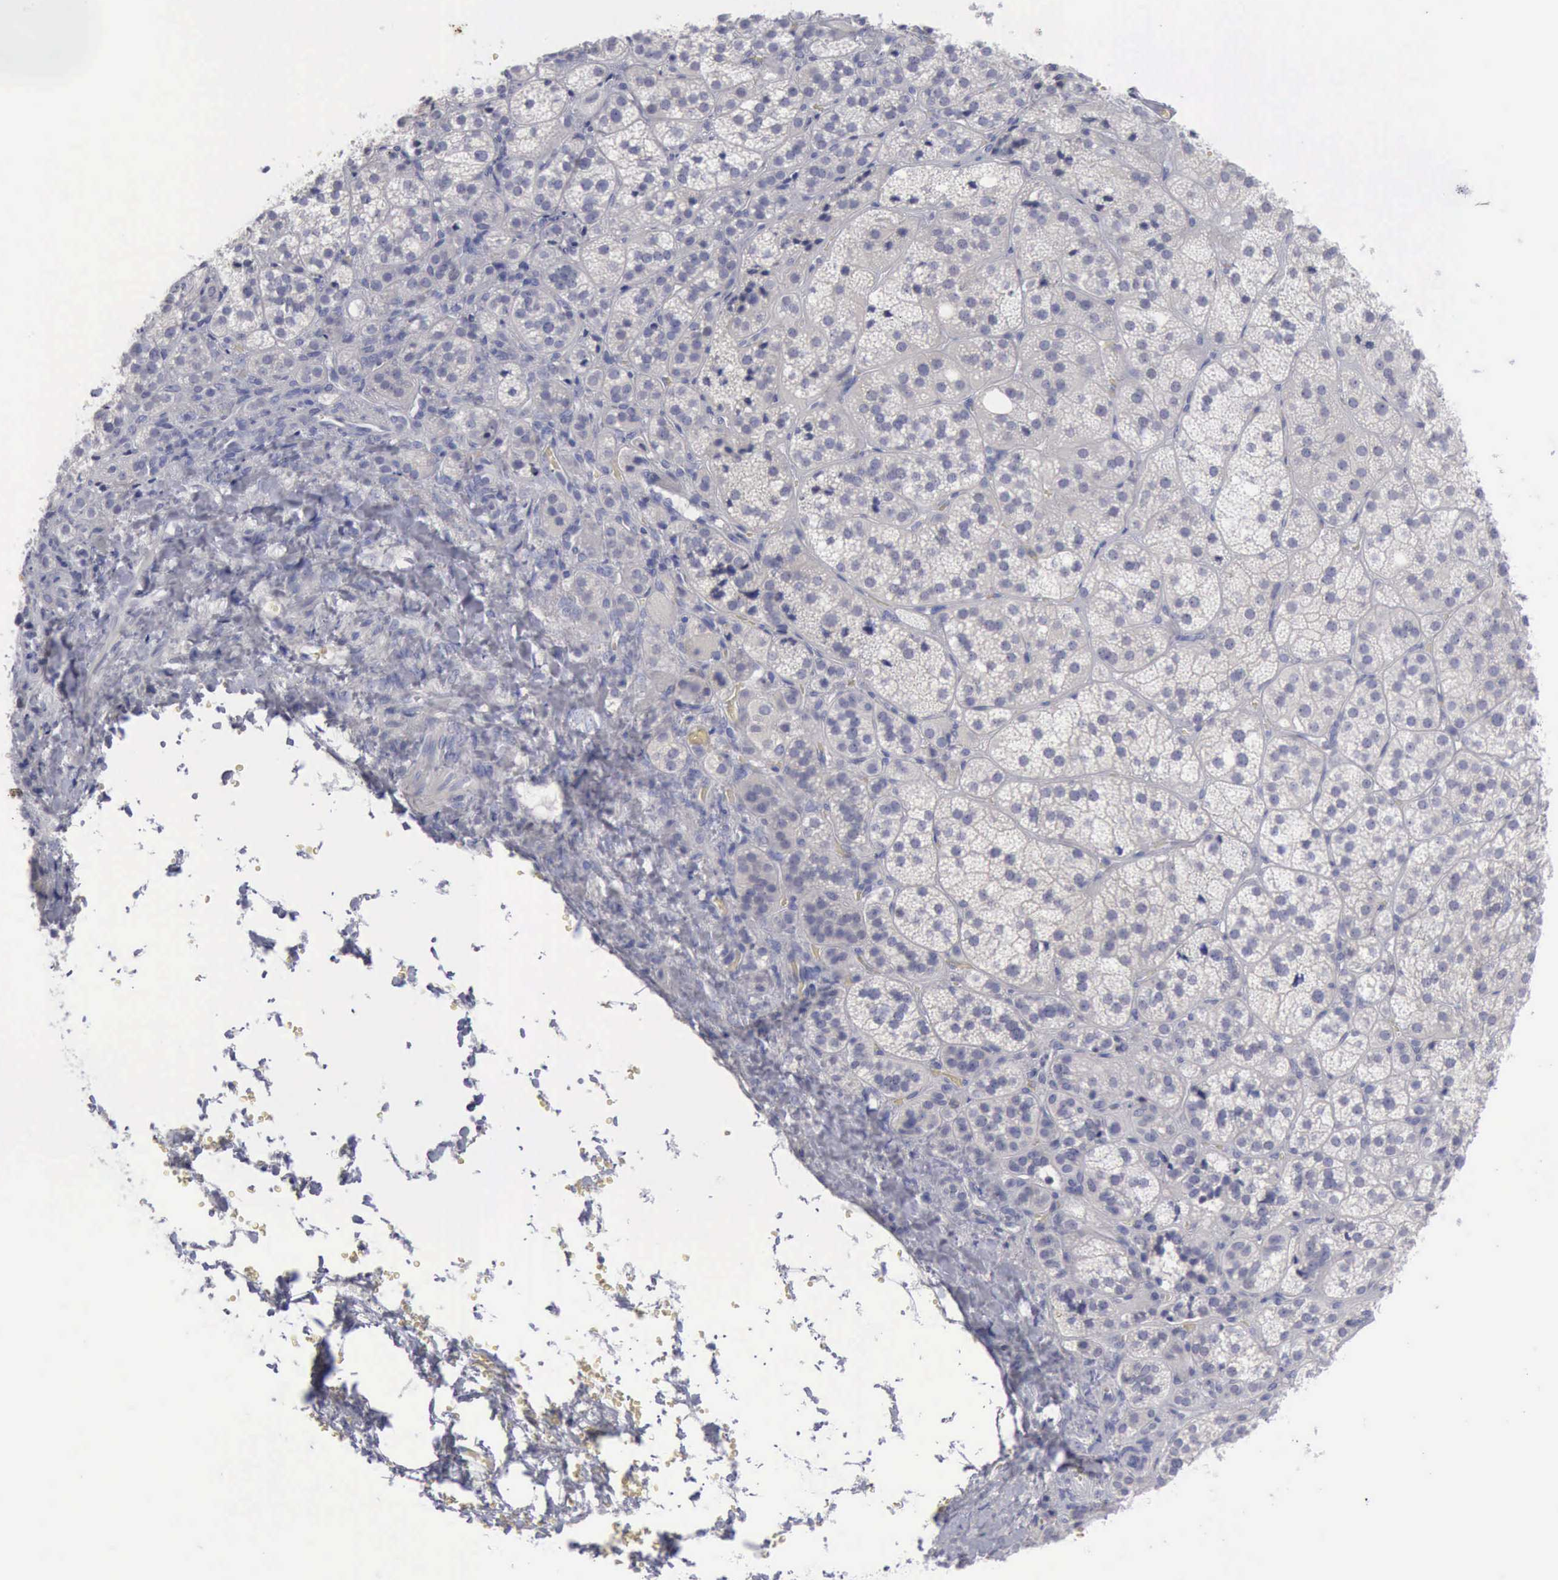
{"staining": {"intensity": "negative", "quantity": "none", "location": "none"}, "tissue": "adrenal gland", "cell_type": "Glandular cells", "image_type": "normal", "snomed": [{"axis": "morphology", "description": "Normal tissue, NOS"}, {"axis": "topography", "description": "Adrenal gland"}], "caption": "Image shows no significant protein positivity in glandular cells of benign adrenal gland. (IHC, brightfield microscopy, high magnification).", "gene": "SATB2", "patient": {"sex": "female", "age": 71}}